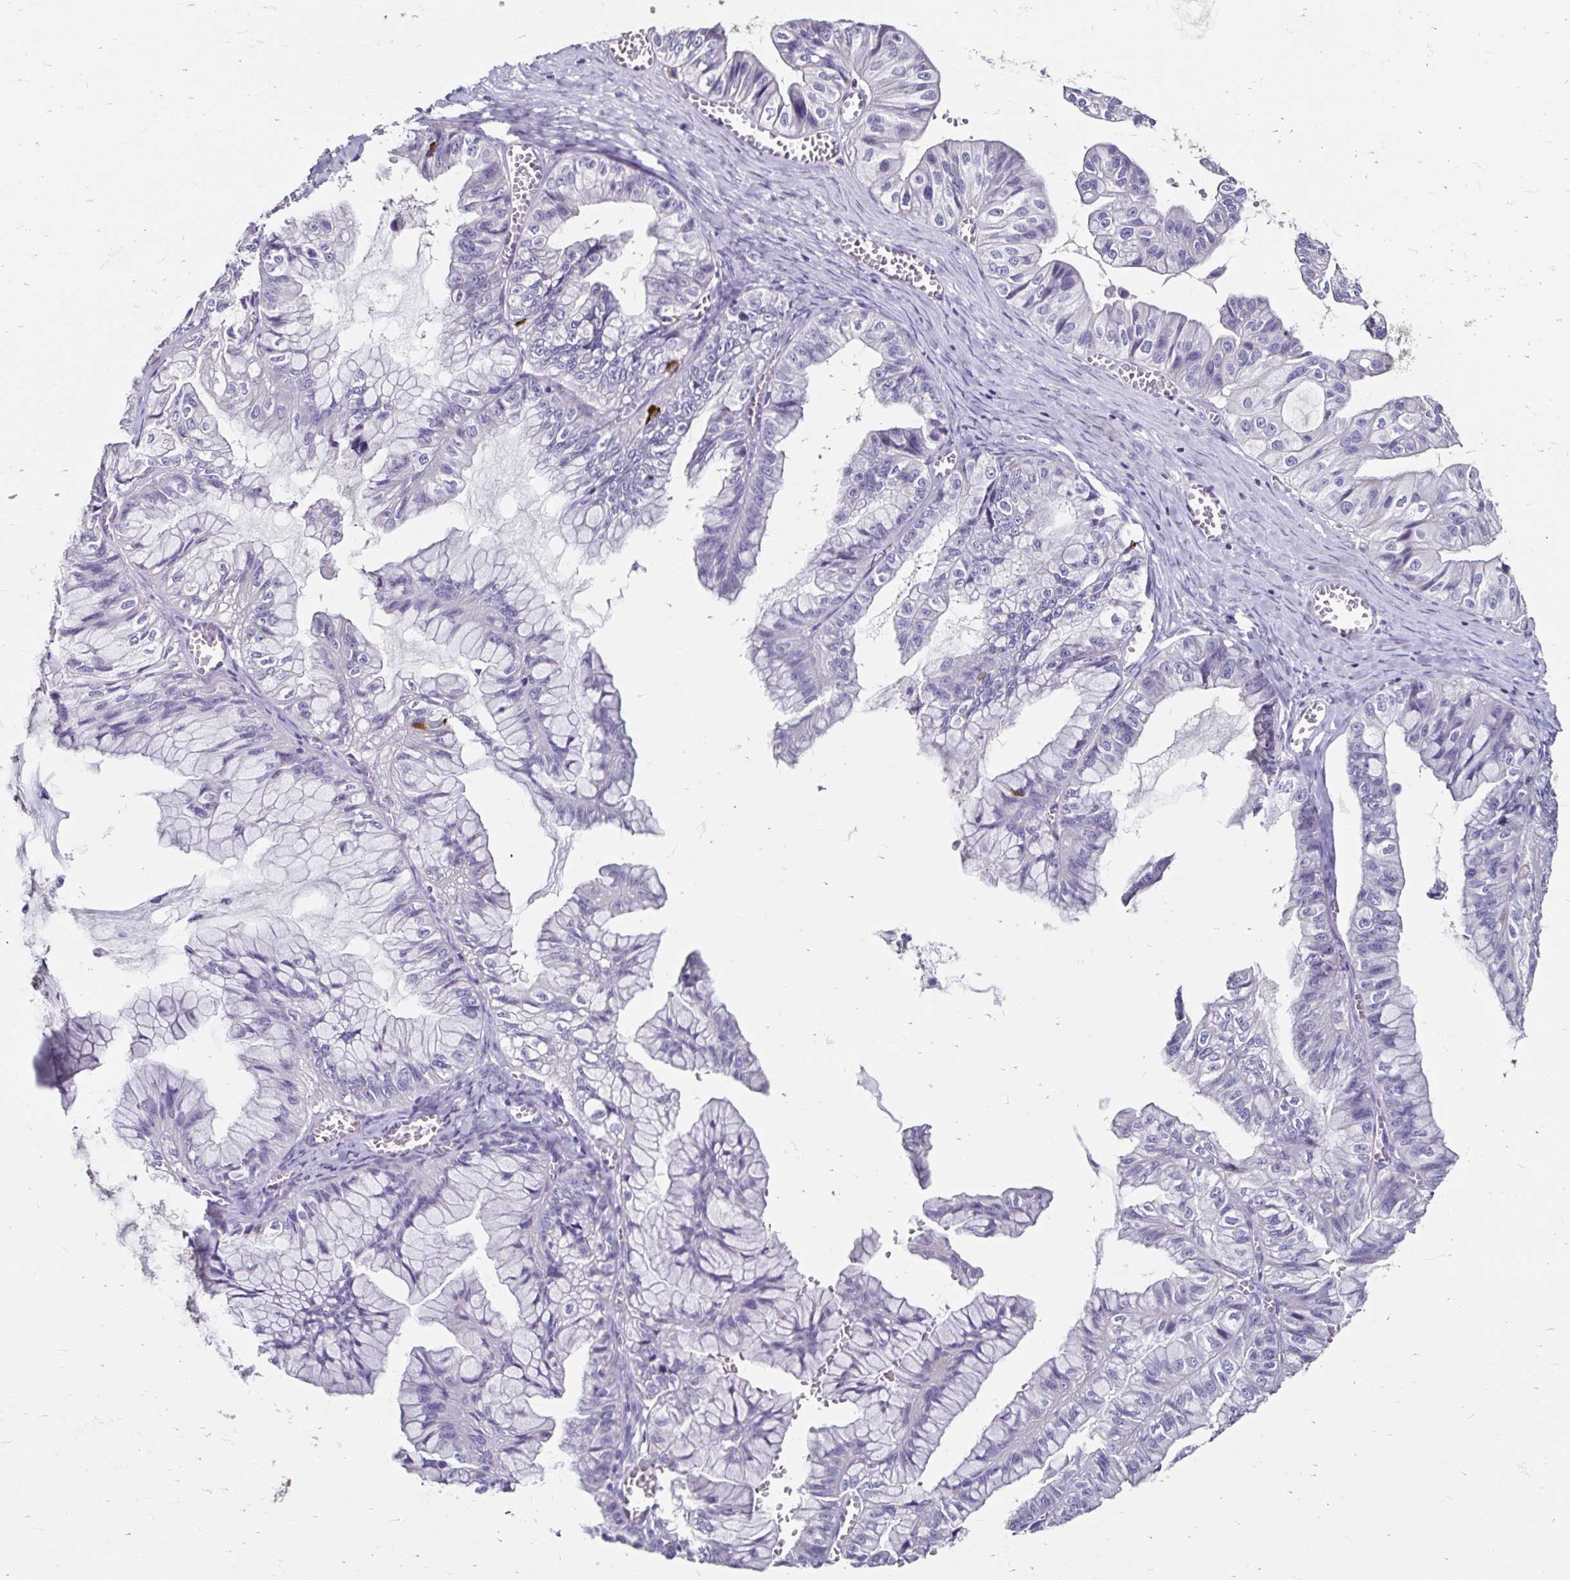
{"staining": {"intensity": "negative", "quantity": "none", "location": "none"}, "tissue": "ovarian cancer", "cell_type": "Tumor cells", "image_type": "cancer", "snomed": [{"axis": "morphology", "description": "Cystadenocarcinoma, mucinous, NOS"}, {"axis": "topography", "description": "Ovary"}], "caption": "A micrograph of human ovarian cancer (mucinous cystadenocarcinoma) is negative for staining in tumor cells. Nuclei are stained in blue.", "gene": "SCG3", "patient": {"sex": "female", "age": 72}}